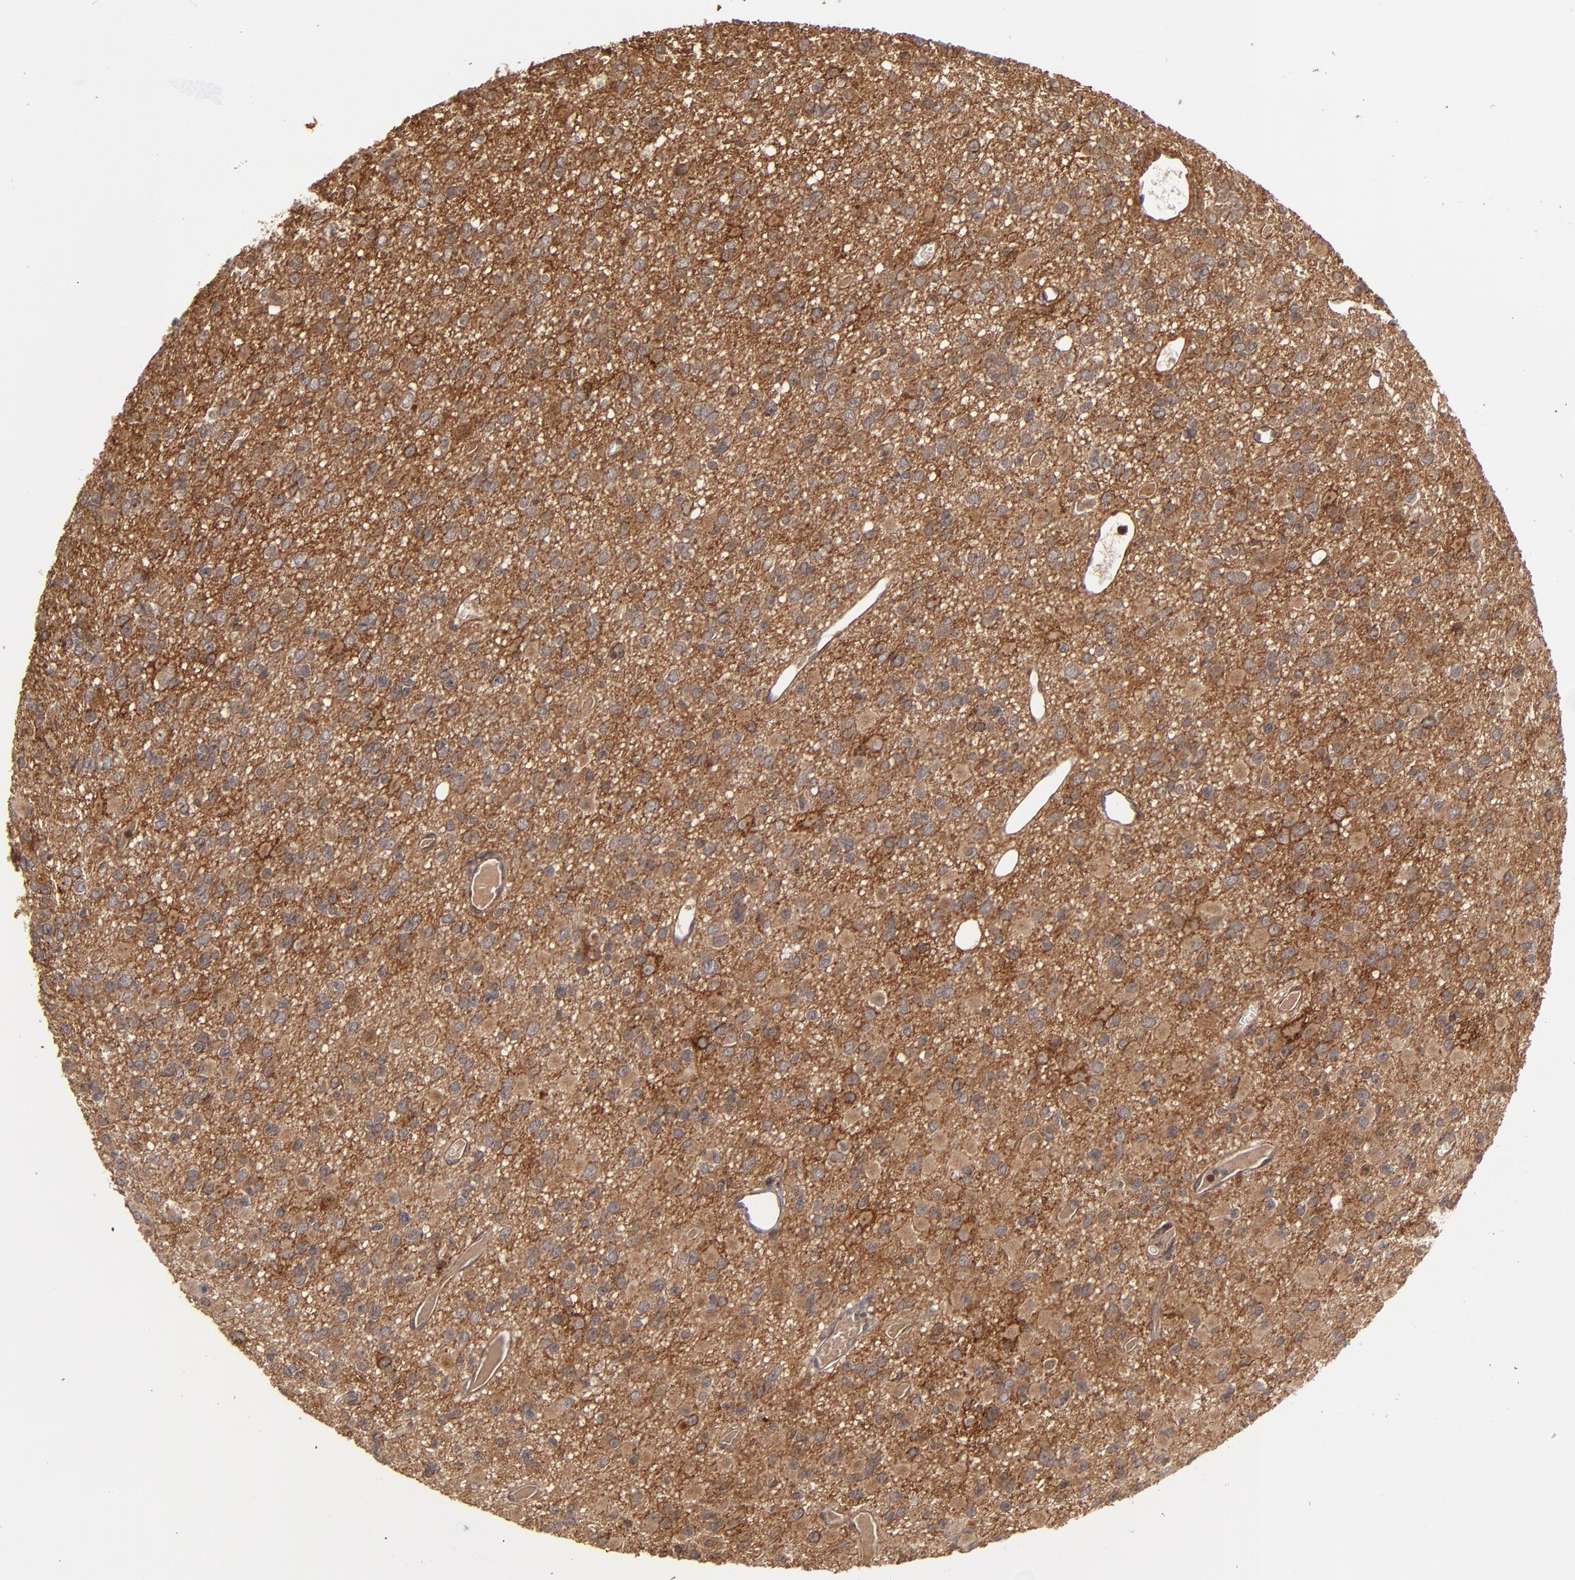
{"staining": {"intensity": "moderate", "quantity": "25%-75%", "location": "cytoplasmic/membranous"}, "tissue": "glioma", "cell_type": "Tumor cells", "image_type": "cancer", "snomed": [{"axis": "morphology", "description": "Glioma, malignant, Low grade"}, {"axis": "topography", "description": "Brain"}], "caption": "Human glioma stained with a protein marker reveals moderate staining in tumor cells.", "gene": "BDKRB1", "patient": {"sex": "male", "age": 42}}